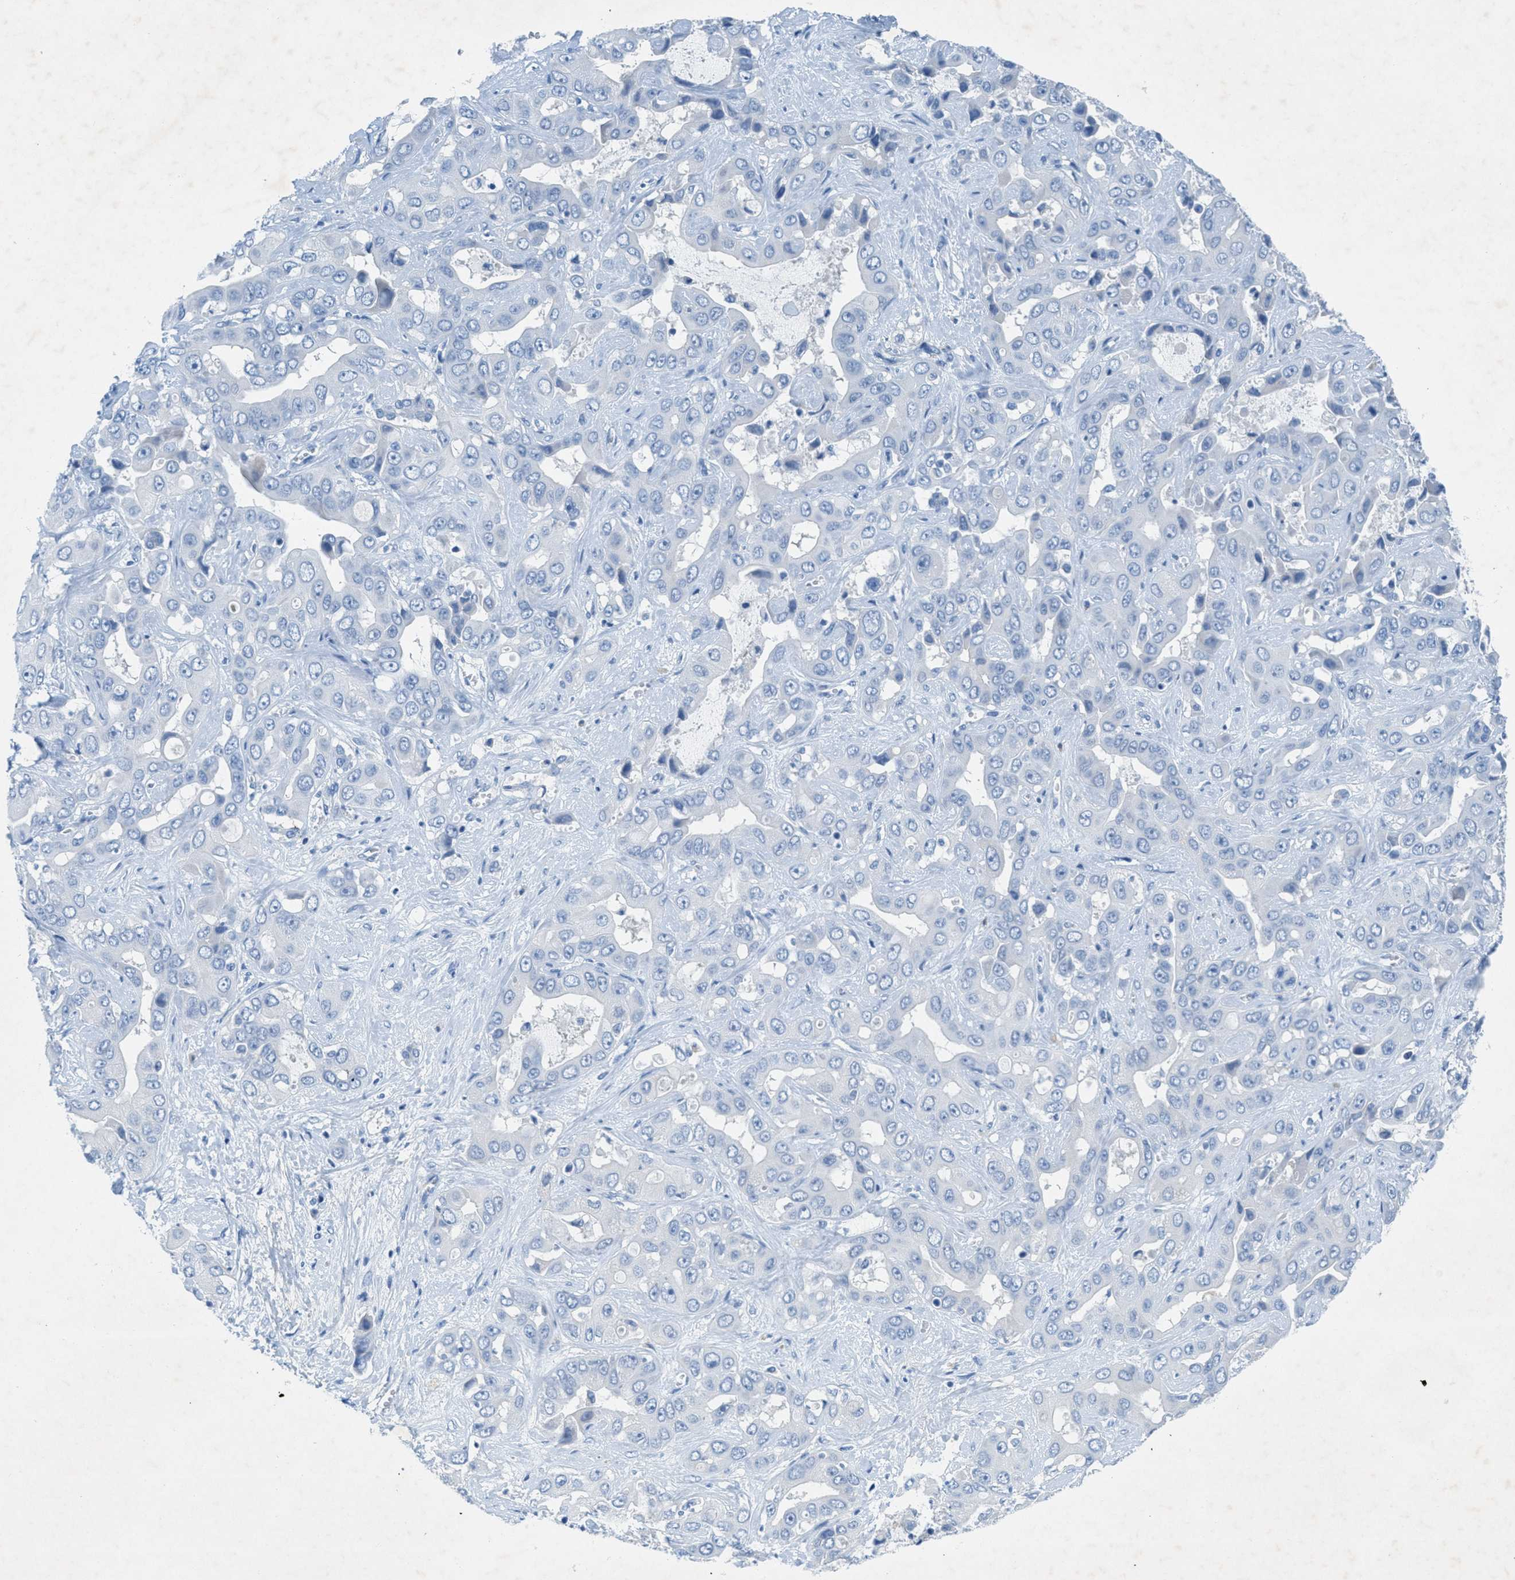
{"staining": {"intensity": "negative", "quantity": "none", "location": "none"}, "tissue": "liver cancer", "cell_type": "Tumor cells", "image_type": "cancer", "snomed": [{"axis": "morphology", "description": "Cholangiocarcinoma"}, {"axis": "topography", "description": "Liver"}], "caption": "A high-resolution micrograph shows immunohistochemistry staining of liver cholangiocarcinoma, which exhibits no significant expression in tumor cells. (DAB (3,3'-diaminobenzidine) IHC with hematoxylin counter stain).", "gene": "GALNT17", "patient": {"sex": "female", "age": 52}}